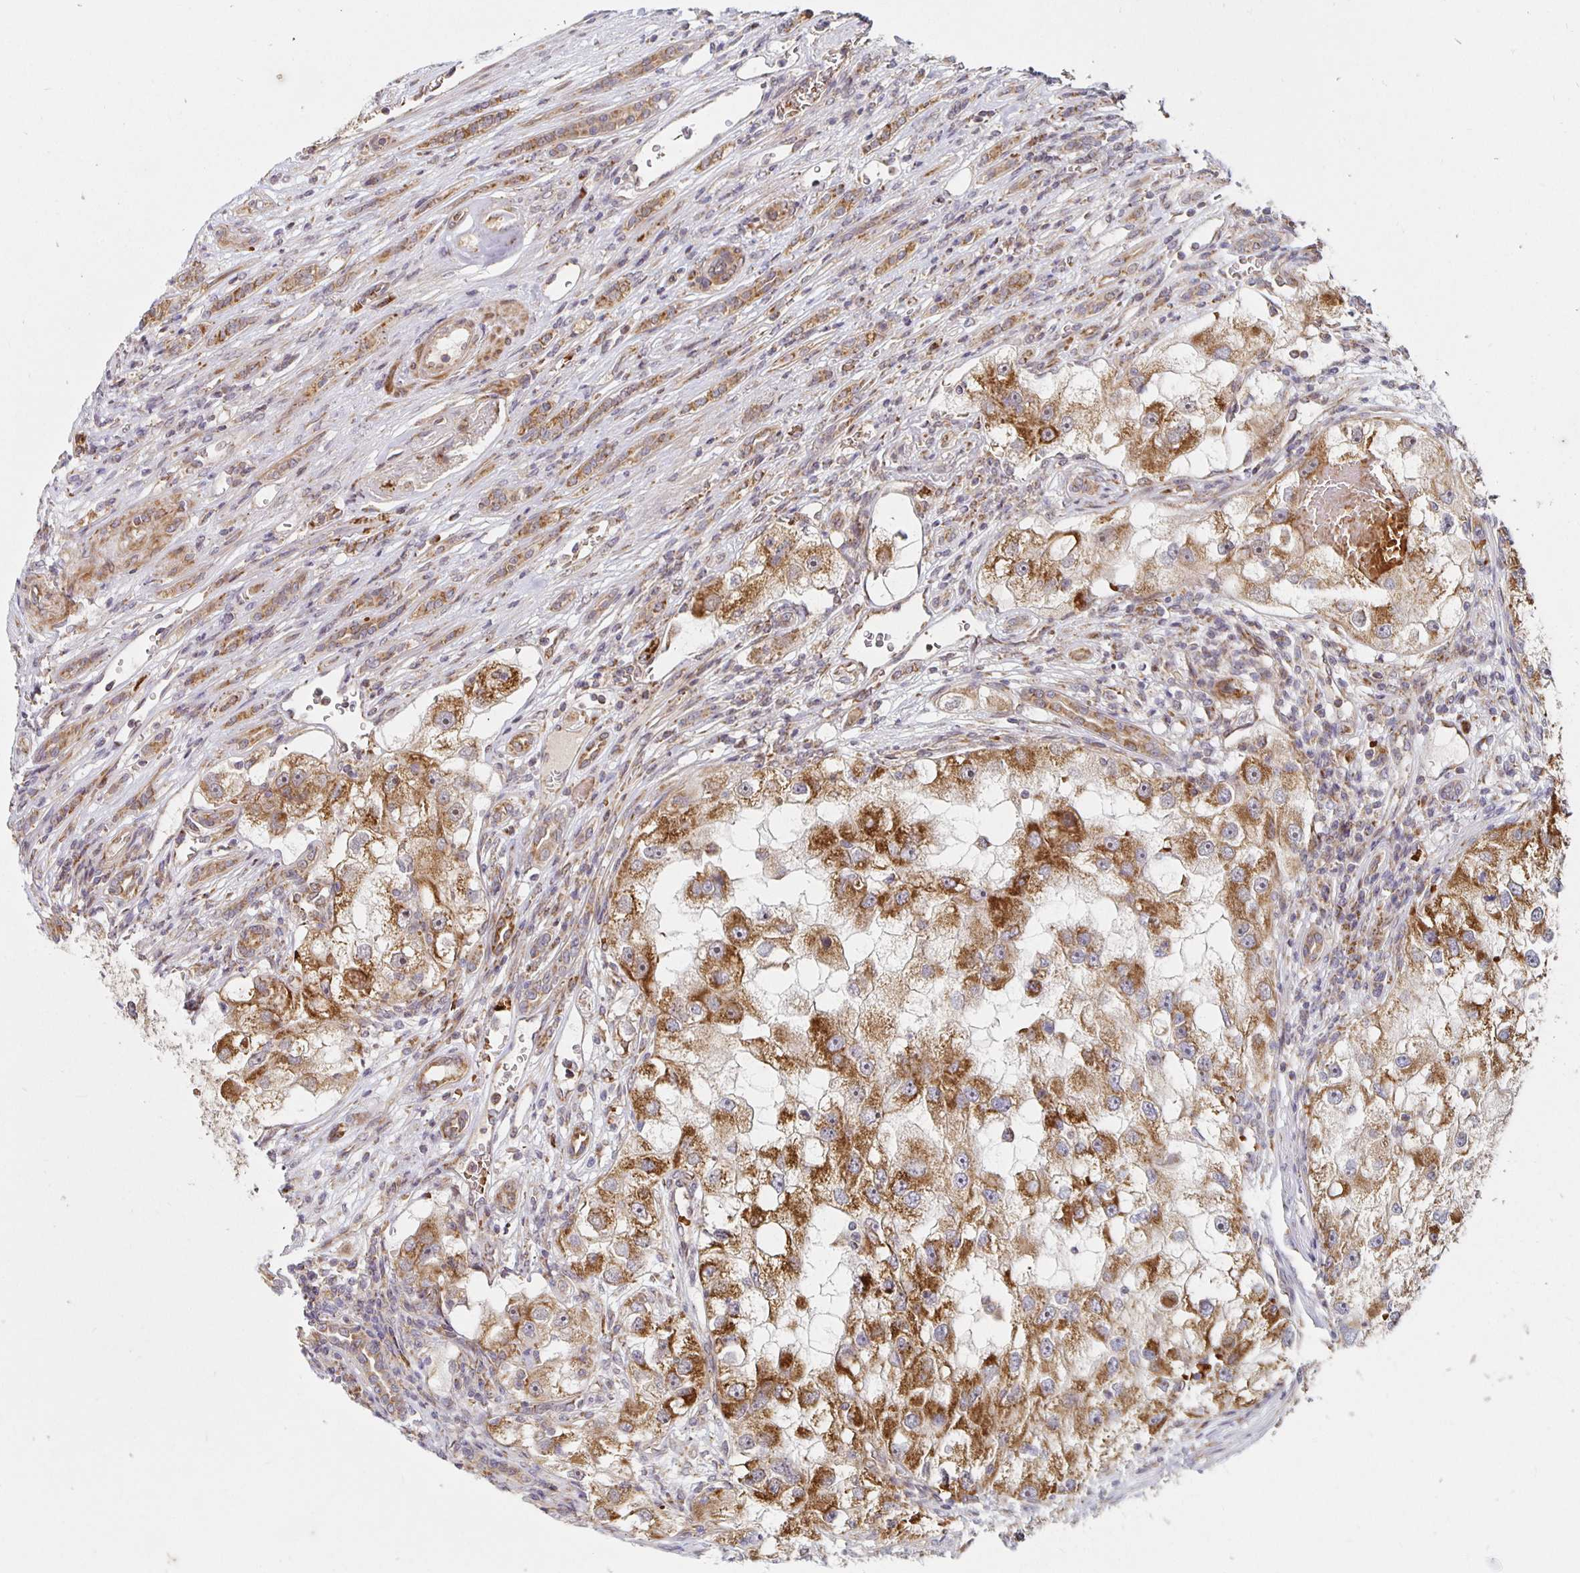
{"staining": {"intensity": "moderate", "quantity": ">75%", "location": "cytoplasmic/membranous"}, "tissue": "renal cancer", "cell_type": "Tumor cells", "image_type": "cancer", "snomed": [{"axis": "morphology", "description": "Adenocarcinoma, NOS"}, {"axis": "topography", "description": "Kidney"}], "caption": "Moderate cytoplasmic/membranous protein staining is appreciated in about >75% of tumor cells in renal cancer (adenocarcinoma). (DAB IHC with brightfield microscopy, high magnification).", "gene": "MRPL28", "patient": {"sex": "male", "age": 63}}